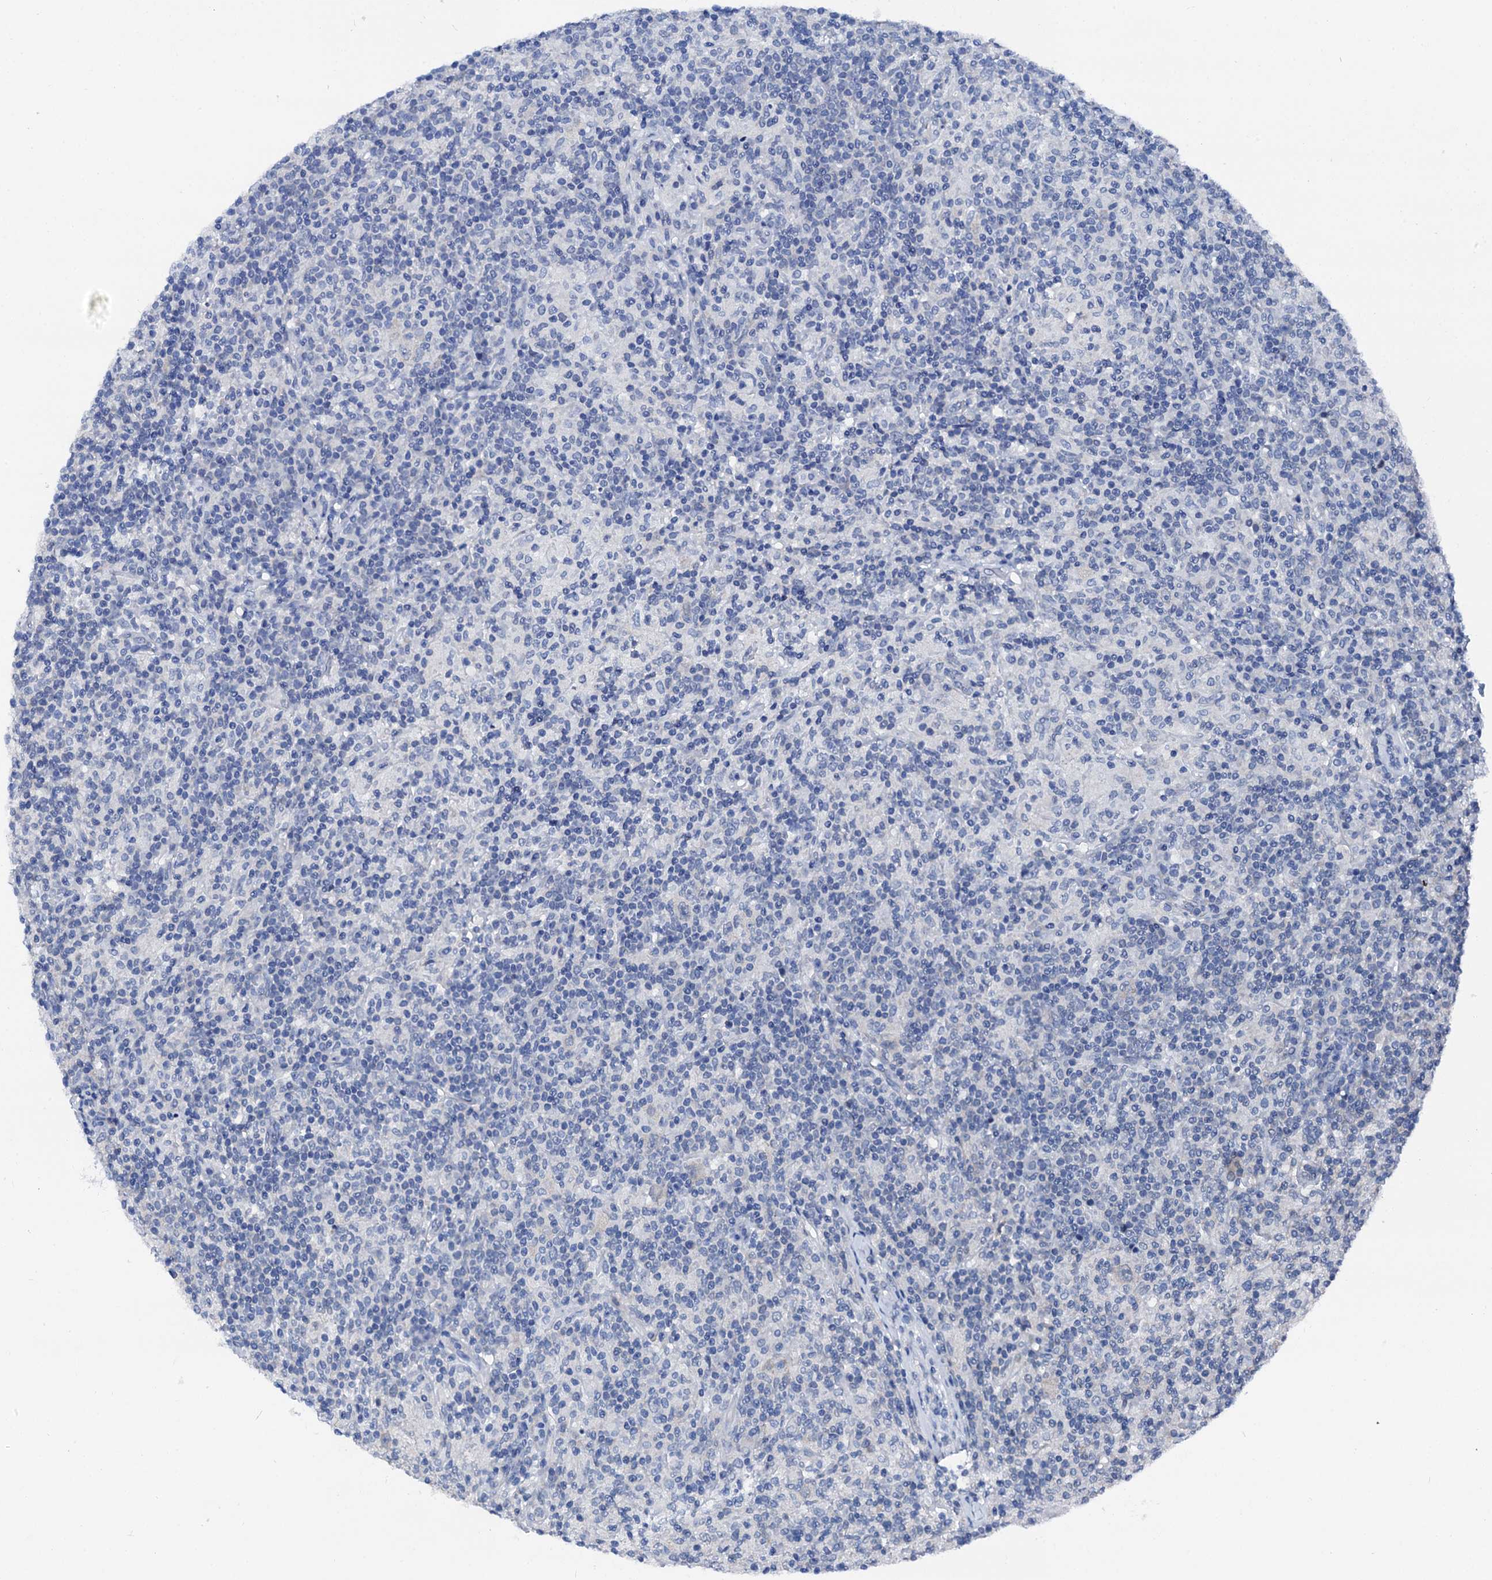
{"staining": {"intensity": "negative", "quantity": "none", "location": "none"}, "tissue": "lymphoma", "cell_type": "Tumor cells", "image_type": "cancer", "snomed": [{"axis": "morphology", "description": "Hodgkin's disease, NOS"}, {"axis": "topography", "description": "Lymph node"}], "caption": "Lymphoma was stained to show a protein in brown. There is no significant staining in tumor cells.", "gene": "CSN2", "patient": {"sex": "male", "age": 70}}